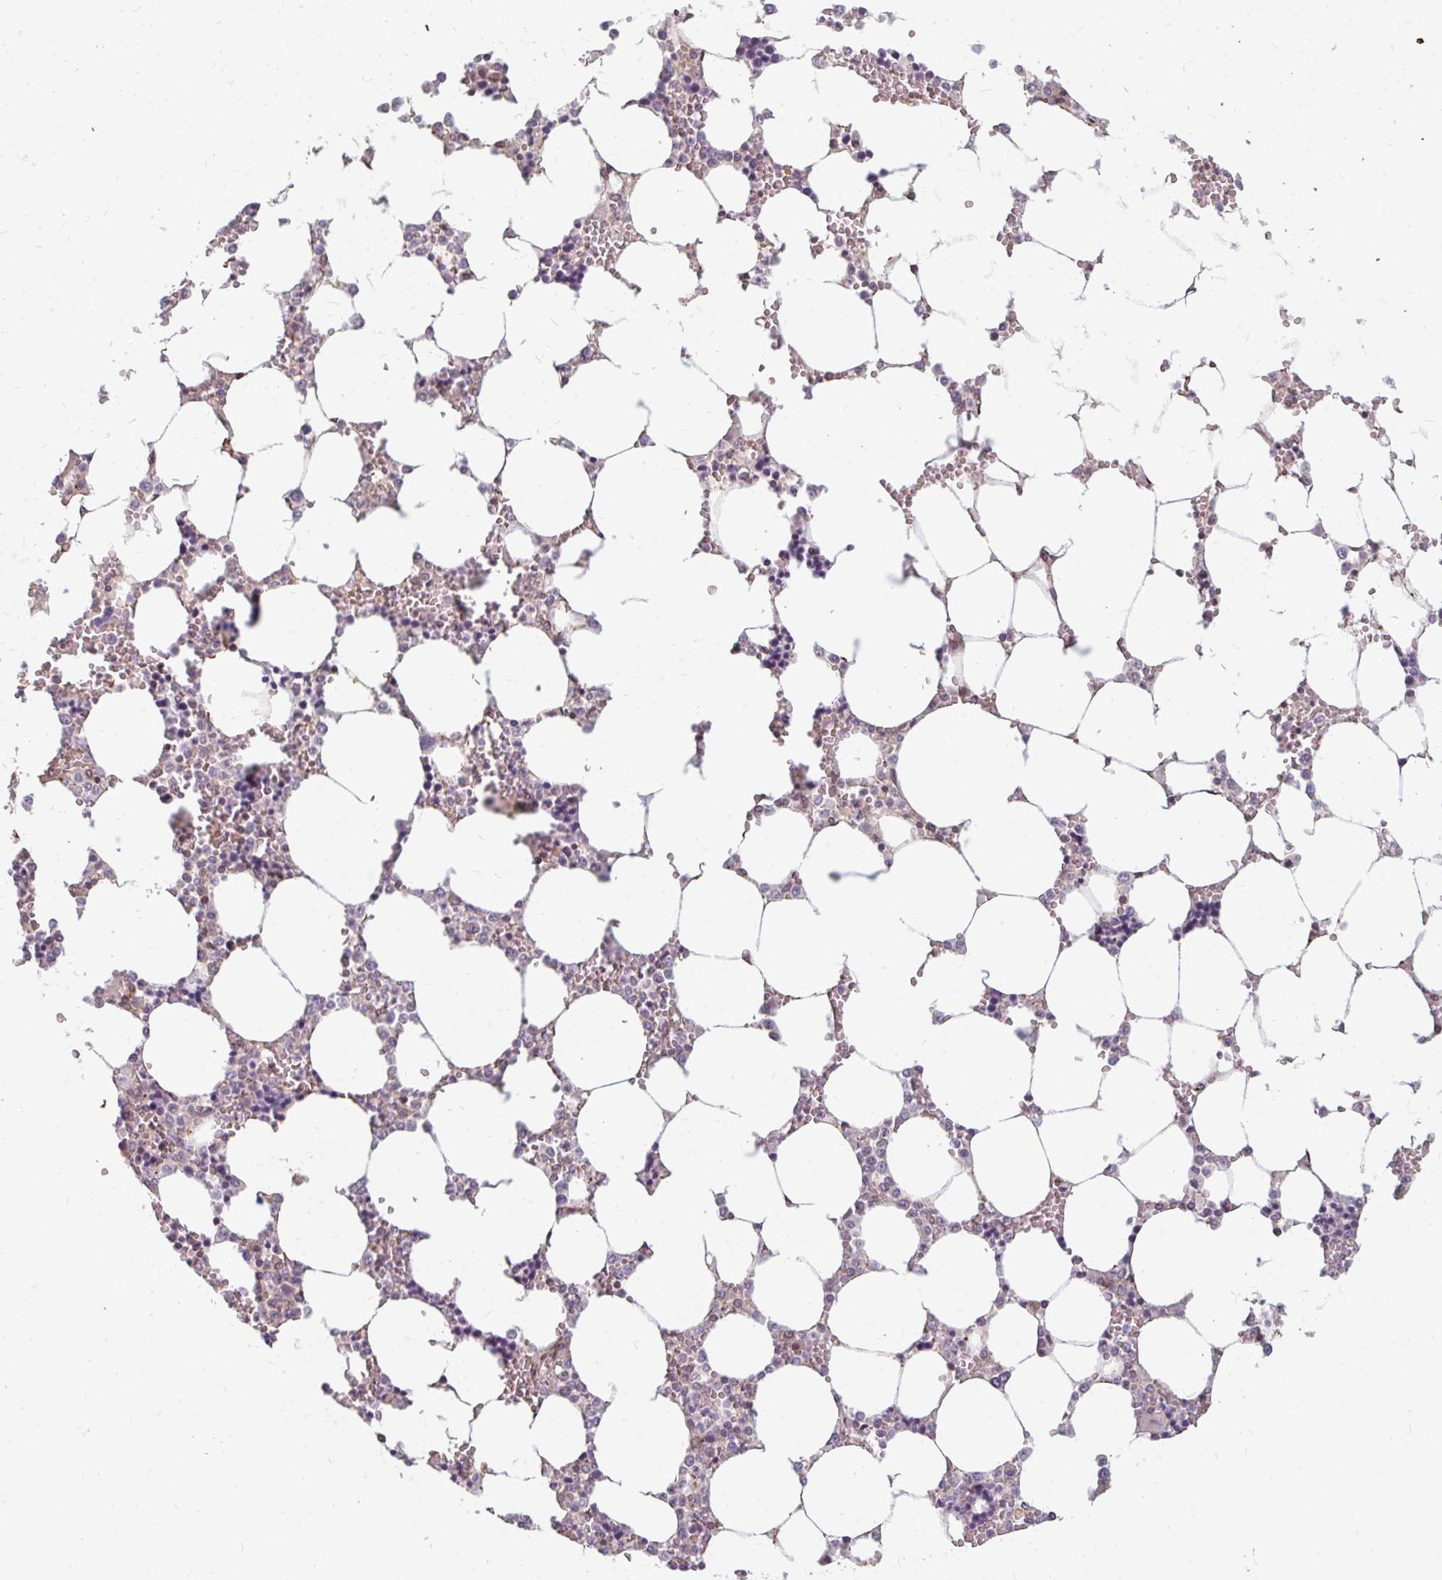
{"staining": {"intensity": "weak", "quantity": "<25%", "location": "cytoplasmic/membranous"}, "tissue": "bone marrow", "cell_type": "Hematopoietic cells", "image_type": "normal", "snomed": [{"axis": "morphology", "description": "Normal tissue, NOS"}, {"axis": "topography", "description": "Bone marrow"}], "caption": "DAB immunohistochemical staining of benign human bone marrow demonstrates no significant expression in hematopoietic cells.", "gene": "GPC5", "patient": {"sex": "male", "age": 64}}